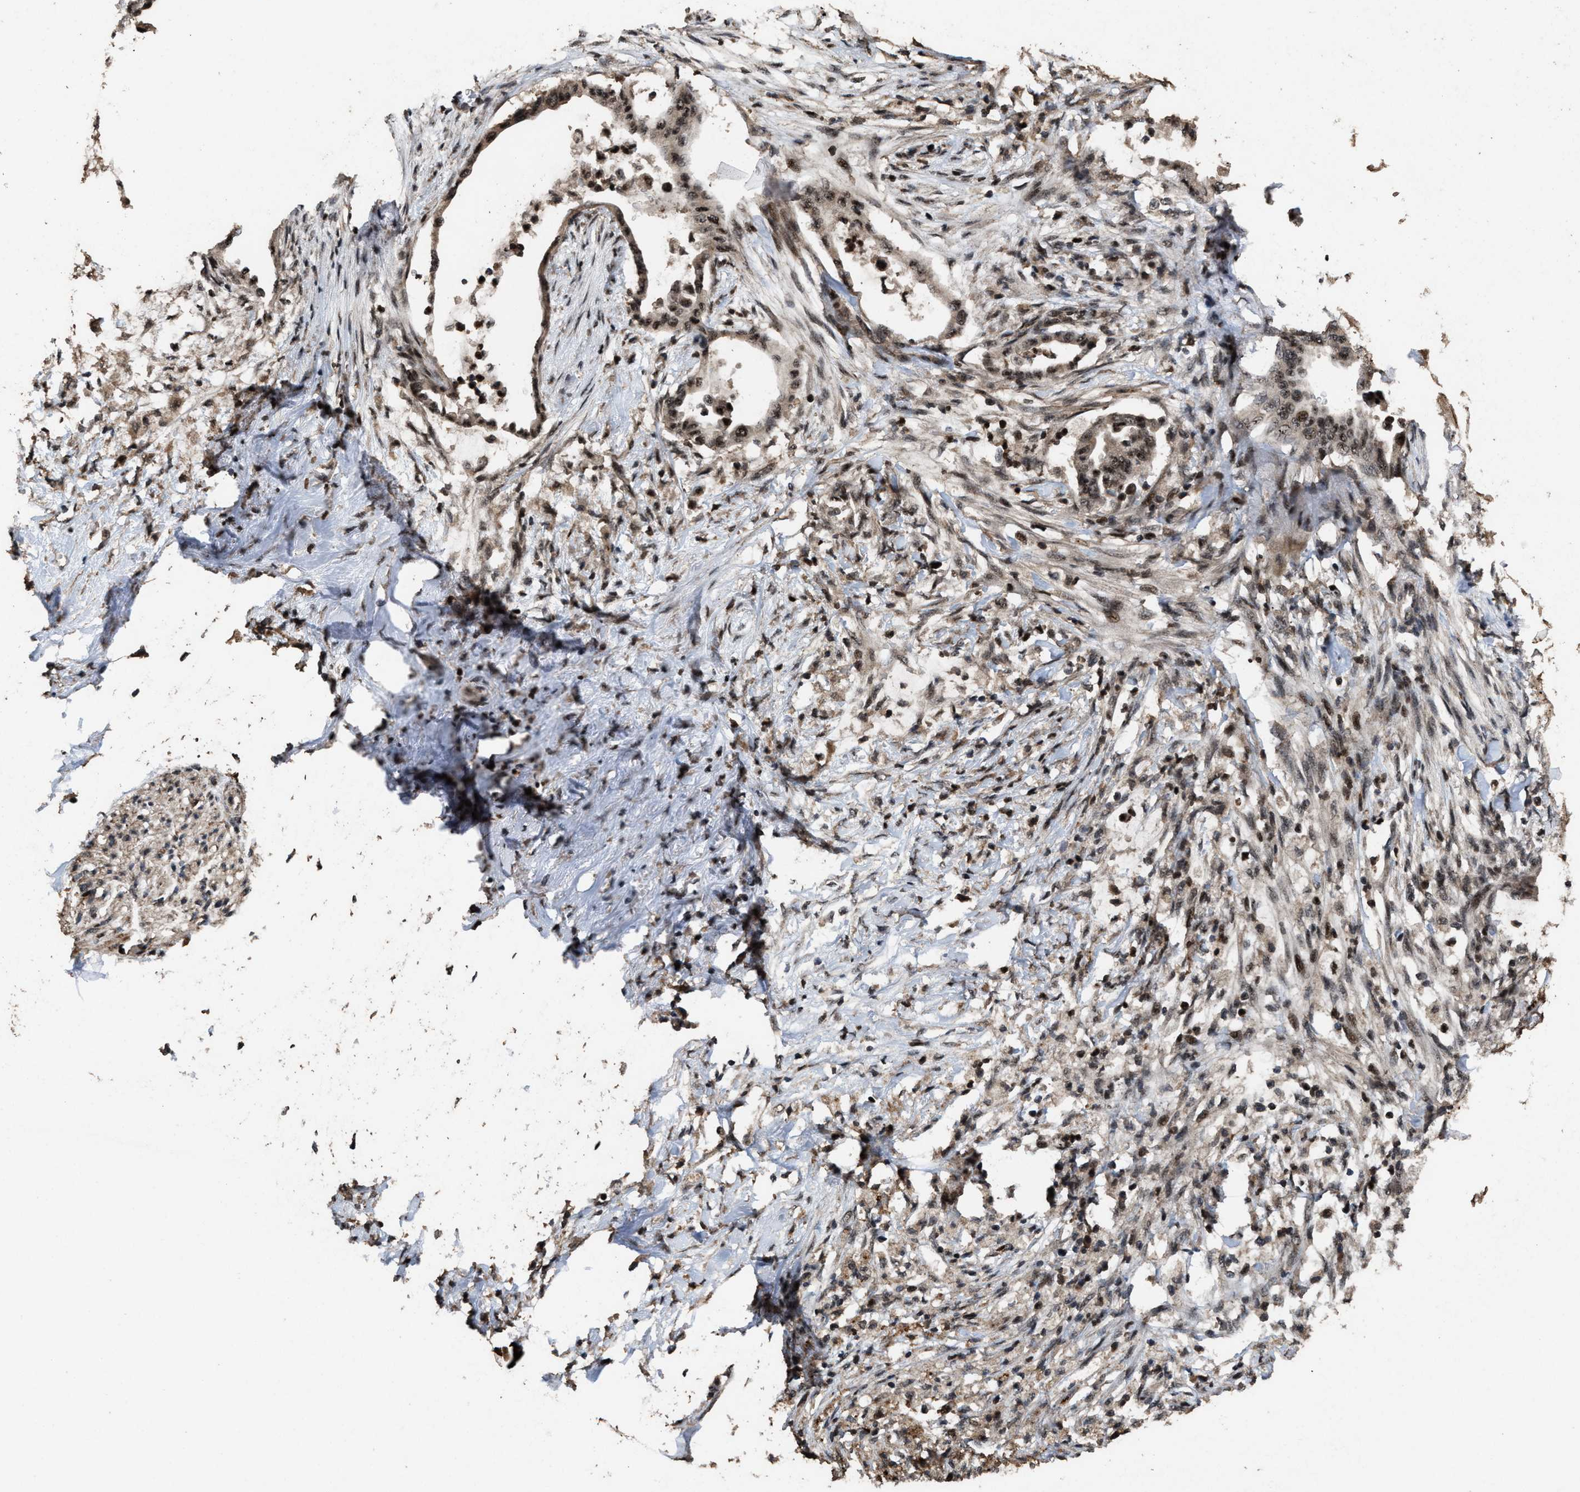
{"staining": {"intensity": "weak", "quantity": "25%-75%", "location": "cytoplasmic/membranous,nuclear"}, "tissue": "pancreatic cancer", "cell_type": "Tumor cells", "image_type": "cancer", "snomed": [{"axis": "morphology", "description": "Normal tissue, NOS"}, {"axis": "morphology", "description": "Adenocarcinoma, NOS"}, {"axis": "topography", "description": "Pancreas"}, {"axis": "topography", "description": "Duodenum"}], "caption": "Immunohistochemistry (IHC) image of neoplastic tissue: human pancreatic cancer (adenocarcinoma) stained using immunohistochemistry reveals low levels of weak protein expression localized specifically in the cytoplasmic/membranous and nuclear of tumor cells, appearing as a cytoplasmic/membranous and nuclear brown color.", "gene": "HAUS6", "patient": {"sex": "female", "age": 60}}